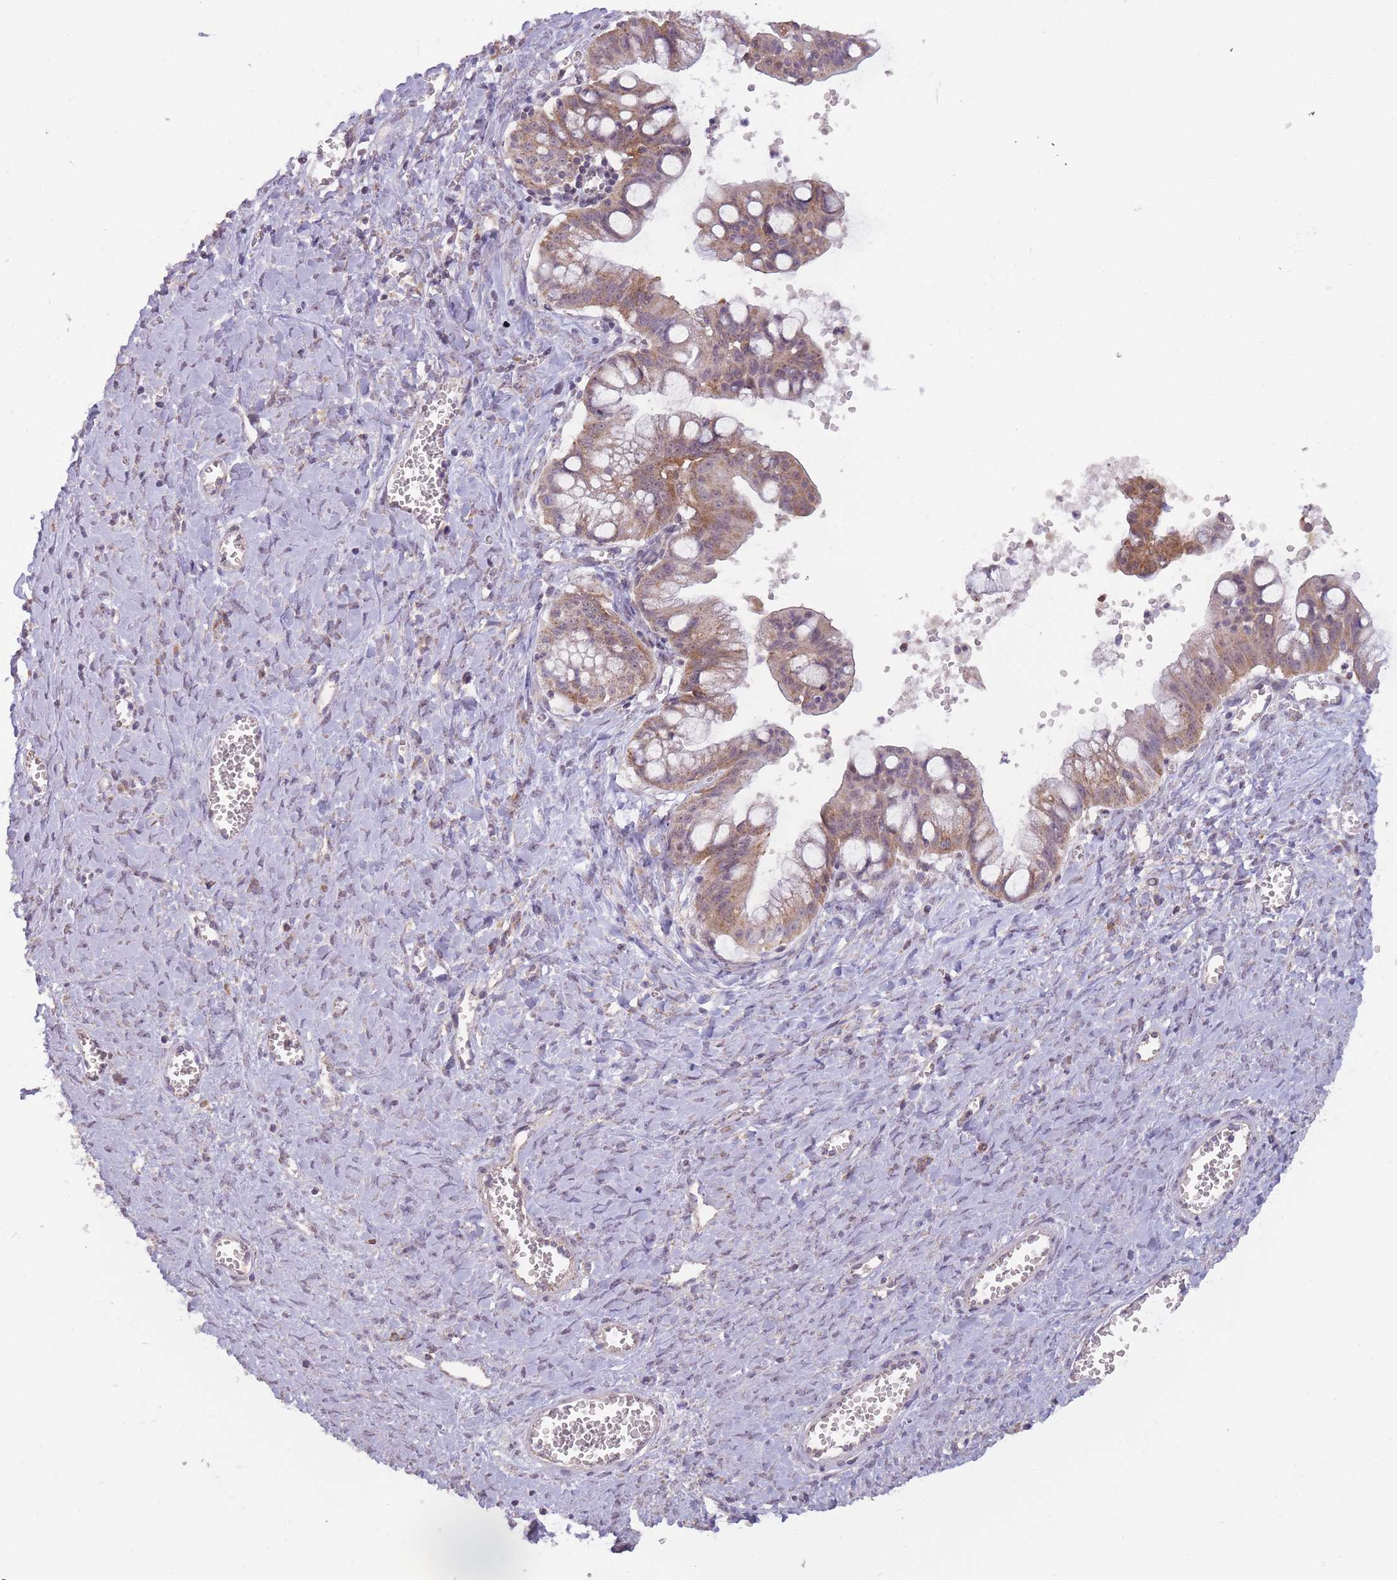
{"staining": {"intensity": "moderate", "quantity": ">75%", "location": "cytoplasmic/membranous"}, "tissue": "ovarian cancer", "cell_type": "Tumor cells", "image_type": "cancer", "snomed": [{"axis": "morphology", "description": "Cystadenocarcinoma, mucinous, NOS"}, {"axis": "topography", "description": "Ovary"}], "caption": "Ovarian cancer (mucinous cystadenocarcinoma) tissue exhibits moderate cytoplasmic/membranous expression in approximately >75% of tumor cells", "gene": "MRPS18C", "patient": {"sex": "female", "age": 70}}